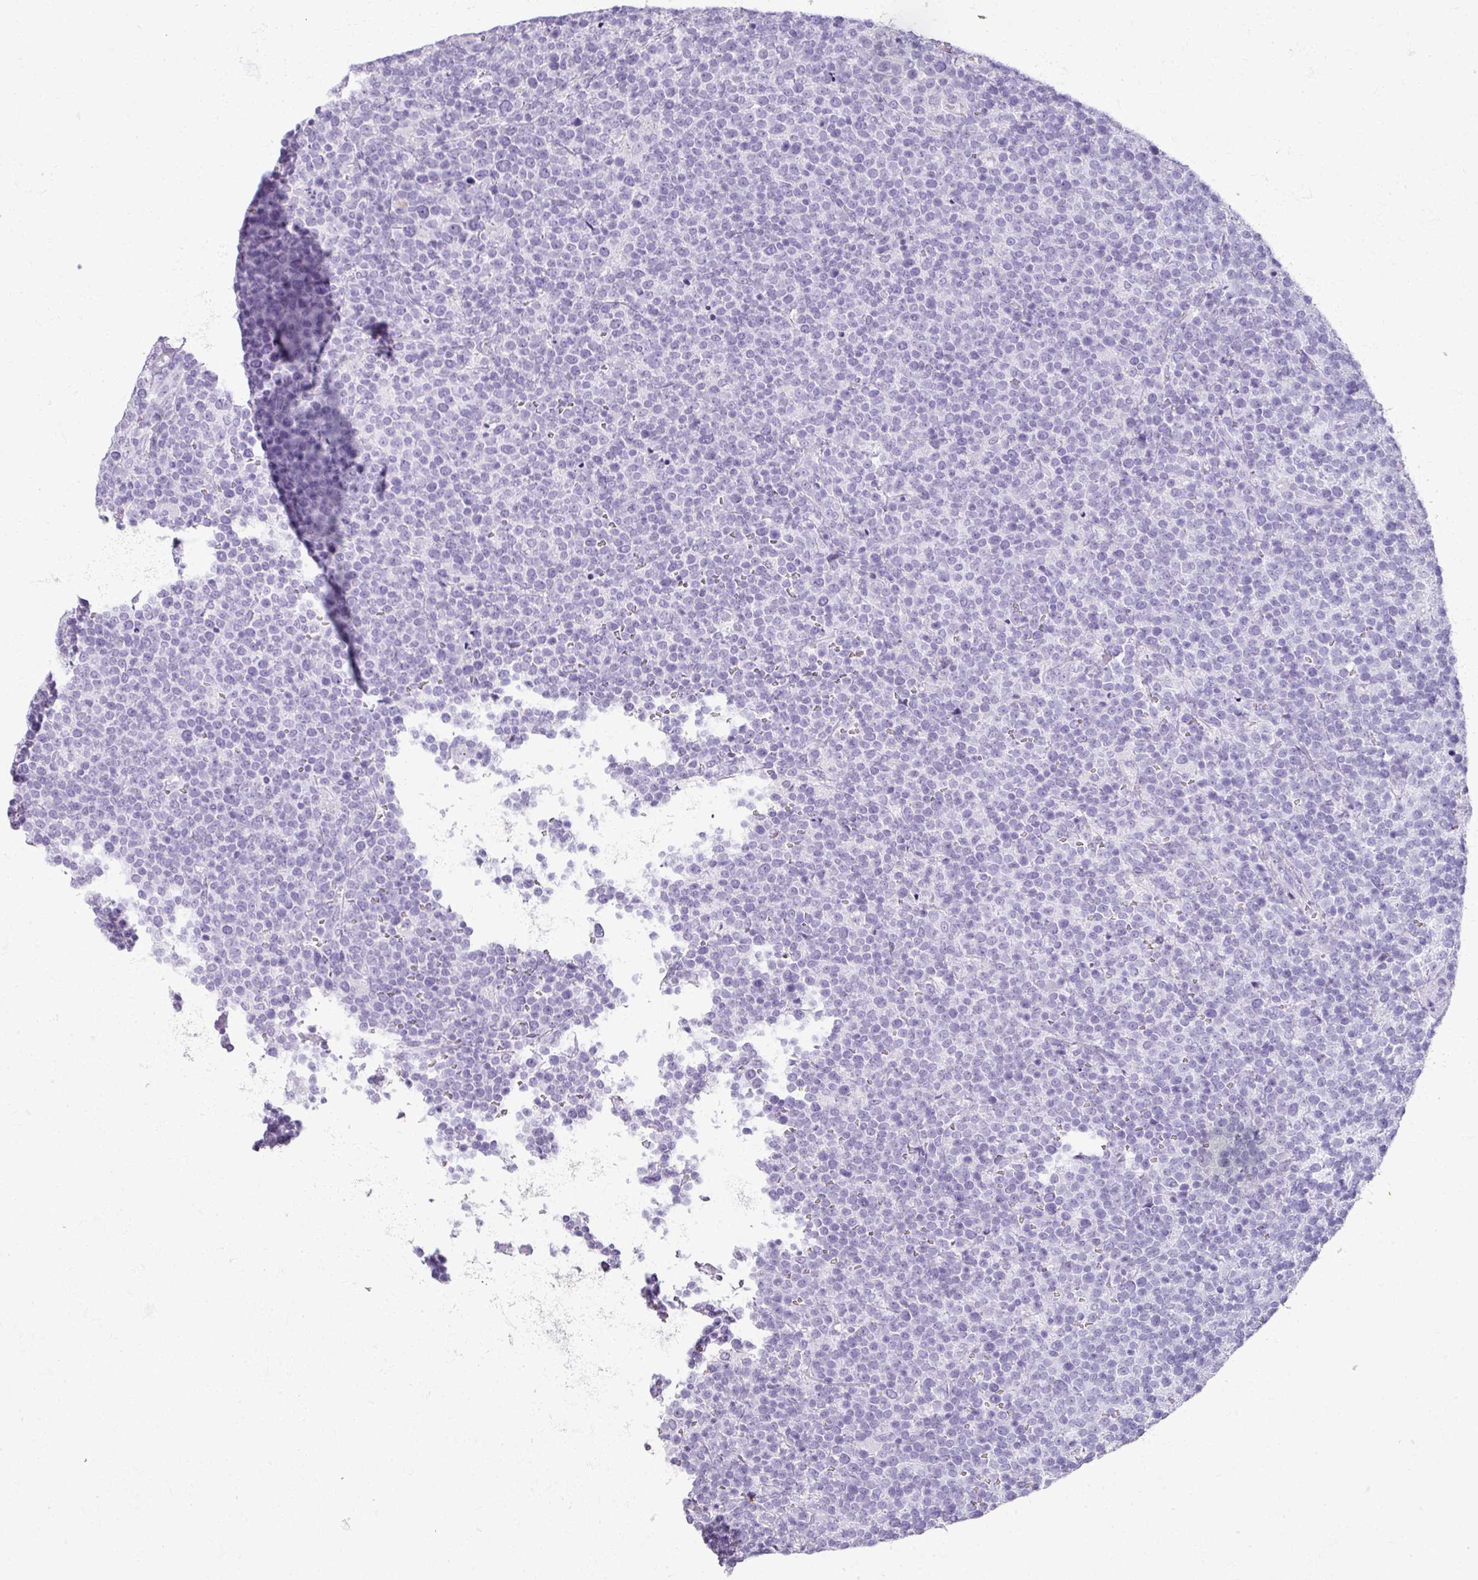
{"staining": {"intensity": "negative", "quantity": "none", "location": "none"}, "tissue": "lymphoma", "cell_type": "Tumor cells", "image_type": "cancer", "snomed": [{"axis": "morphology", "description": "Malignant lymphoma, non-Hodgkin's type, High grade"}, {"axis": "topography", "description": "Lymph node"}], "caption": "DAB immunohistochemical staining of malignant lymphoma, non-Hodgkin's type (high-grade) demonstrates no significant staining in tumor cells. Brightfield microscopy of immunohistochemistry stained with DAB (brown) and hematoxylin (blue), captured at high magnification.", "gene": "RBMY1F", "patient": {"sex": "male", "age": 61}}